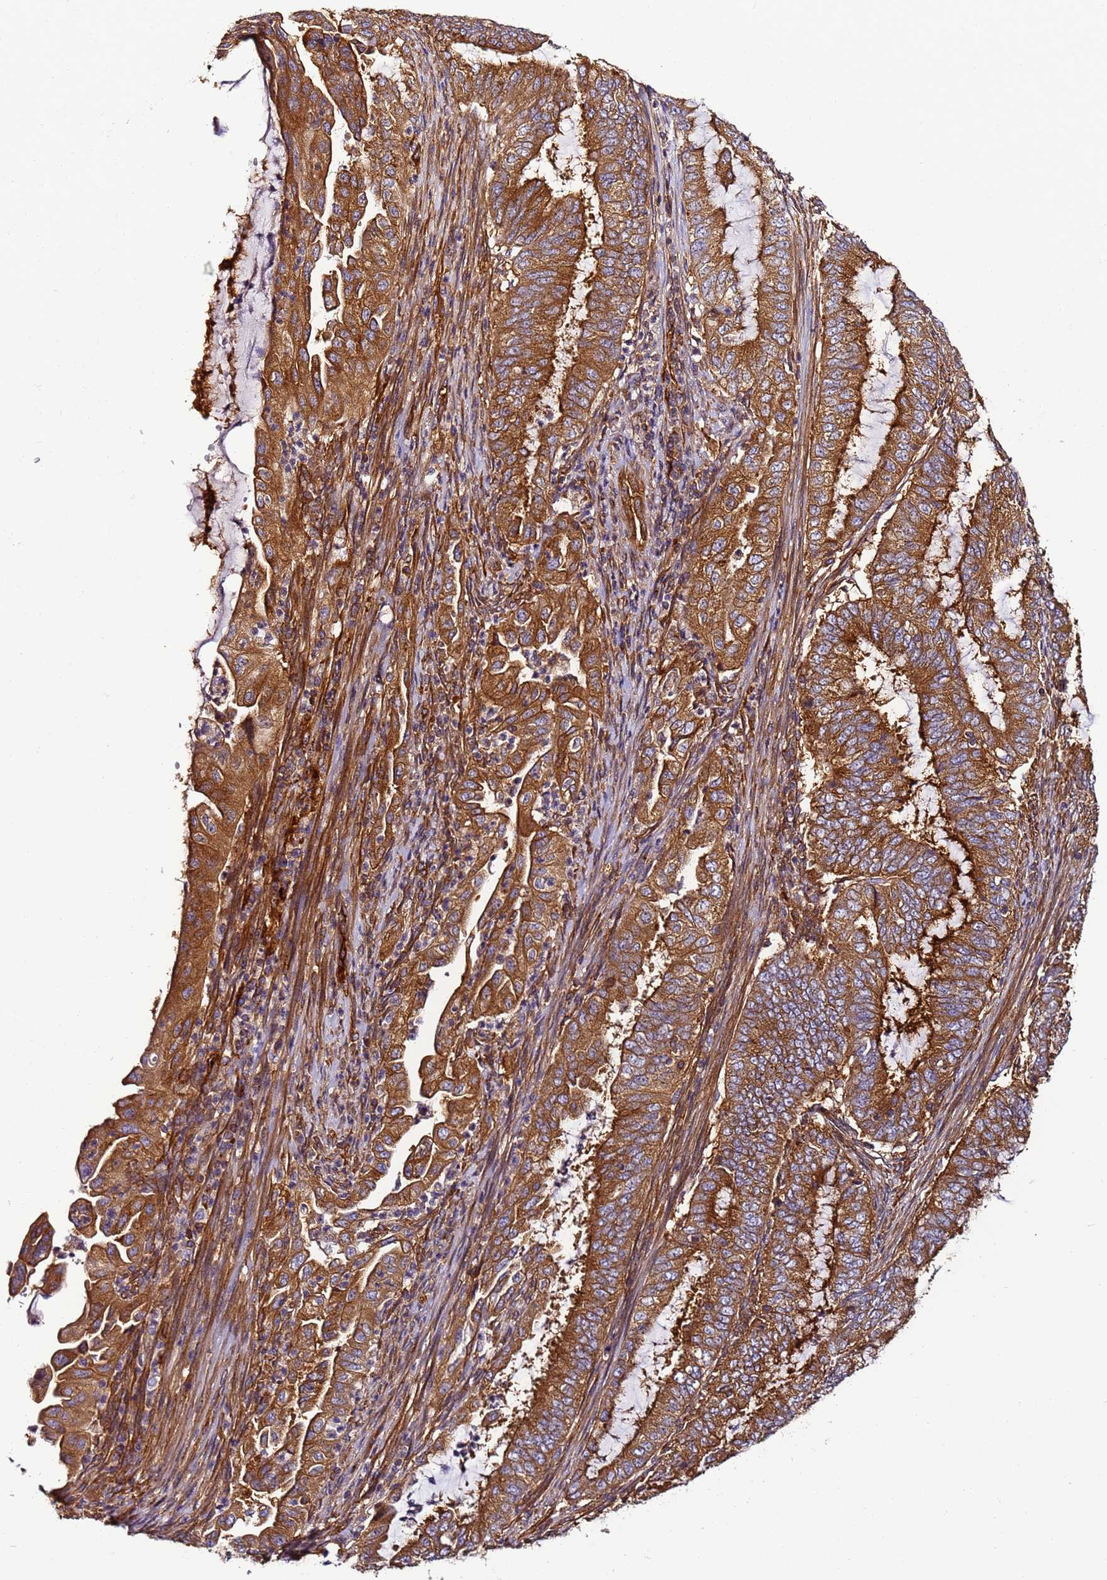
{"staining": {"intensity": "strong", "quantity": ">75%", "location": "cytoplasmic/membranous"}, "tissue": "endometrial cancer", "cell_type": "Tumor cells", "image_type": "cancer", "snomed": [{"axis": "morphology", "description": "Adenocarcinoma, NOS"}, {"axis": "topography", "description": "Endometrium"}], "caption": "Immunohistochemistry of human endometrial adenocarcinoma shows high levels of strong cytoplasmic/membranous staining in about >75% of tumor cells. (DAB (3,3'-diaminobenzidine) = brown stain, brightfield microscopy at high magnification).", "gene": "DYNC1I2", "patient": {"sex": "female", "age": 51}}